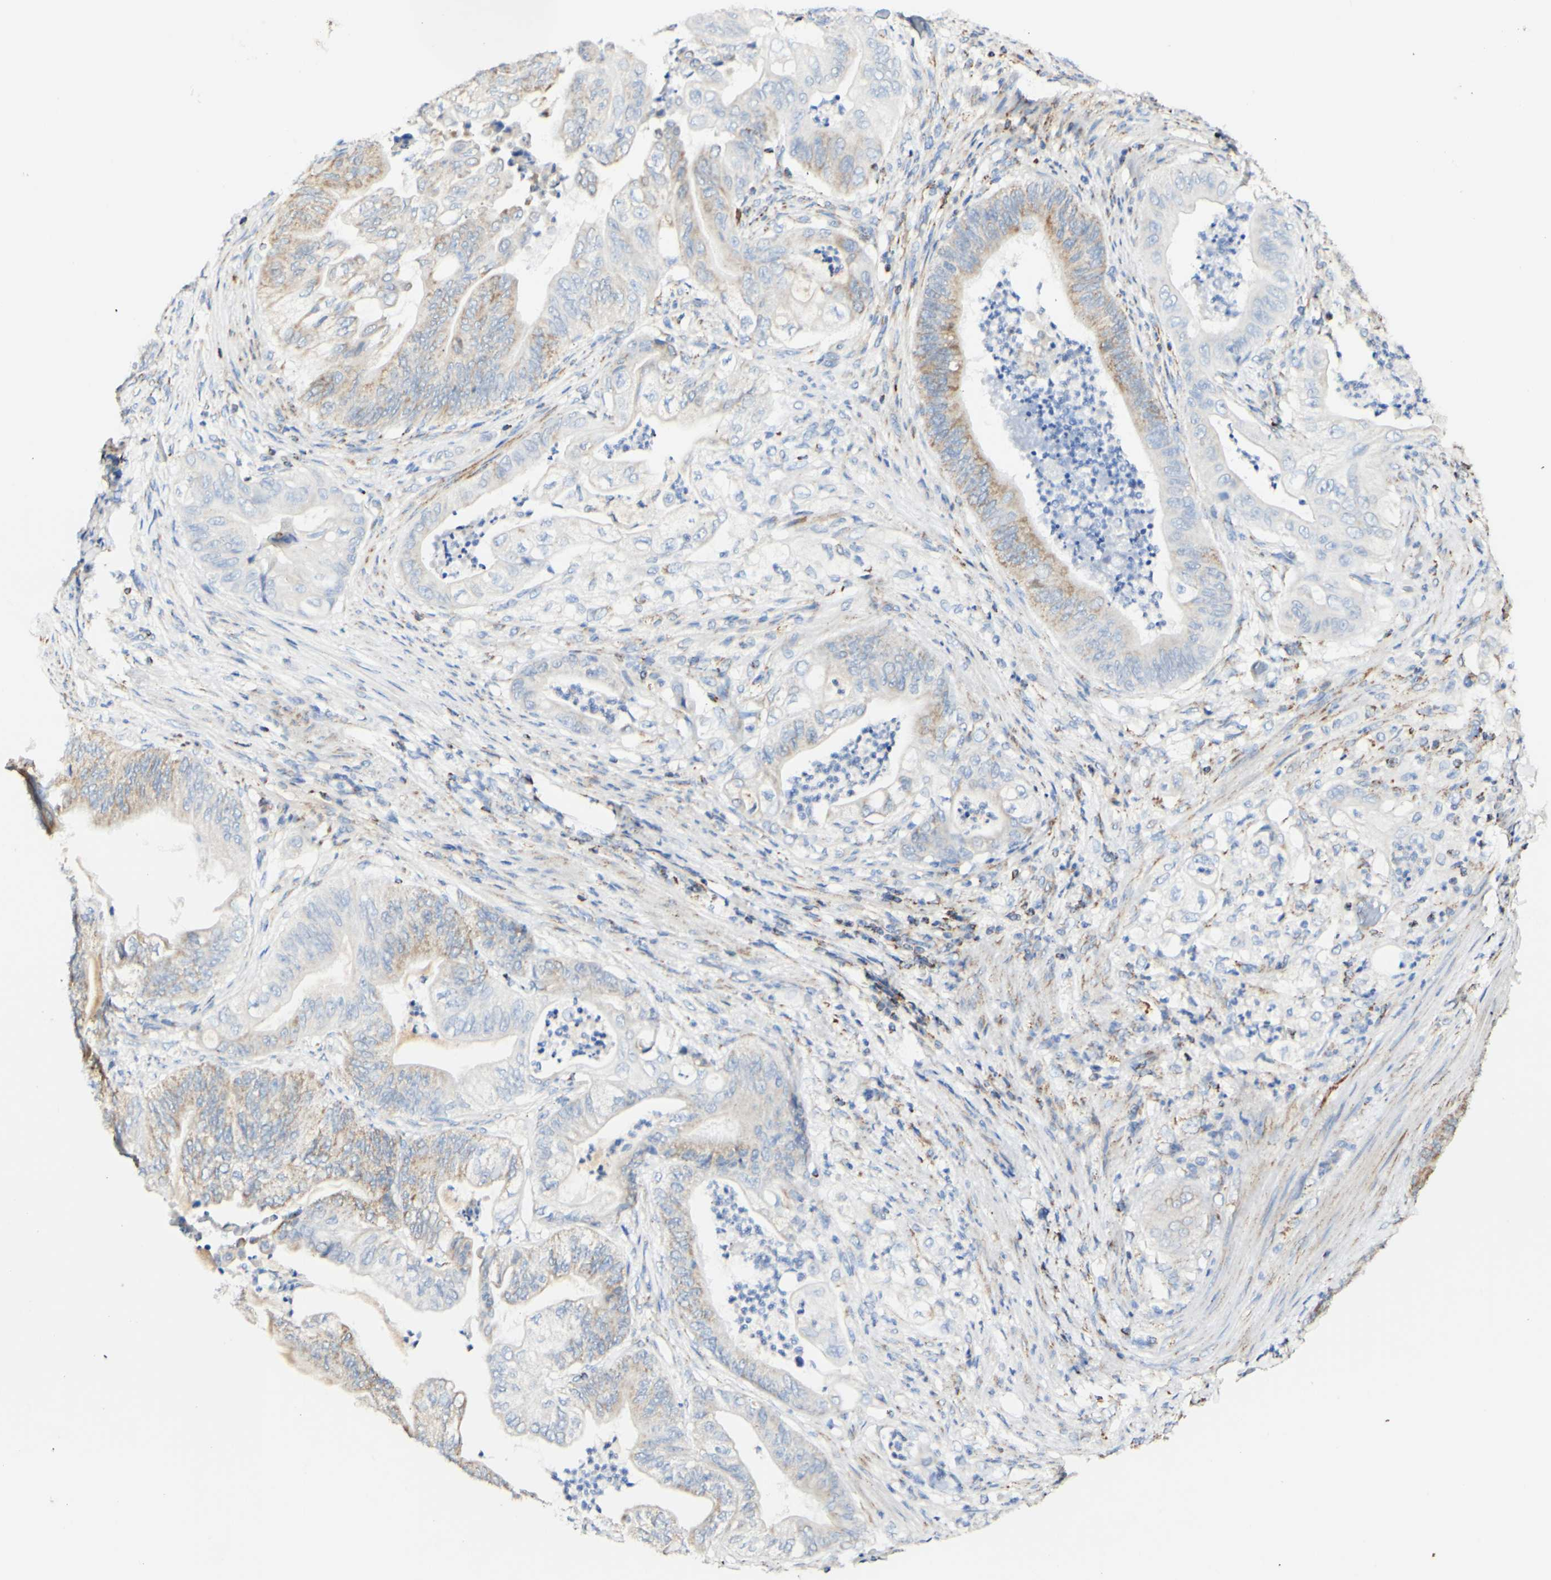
{"staining": {"intensity": "weak", "quantity": "<25%", "location": "cytoplasmic/membranous"}, "tissue": "stomach cancer", "cell_type": "Tumor cells", "image_type": "cancer", "snomed": [{"axis": "morphology", "description": "Adenocarcinoma, NOS"}, {"axis": "topography", "description": "Stomach"}], "caption": "Immunohistochemistry (IHC) photomicrograph of neoplastic tissue: stomach adenocarcinoma stained with DAB (3,3'-diaminobenzidine) reveals no significant protein positivity in tumor cells.", "gene": "OXCT1", "patient": {"sex": "female", "age": 73}}